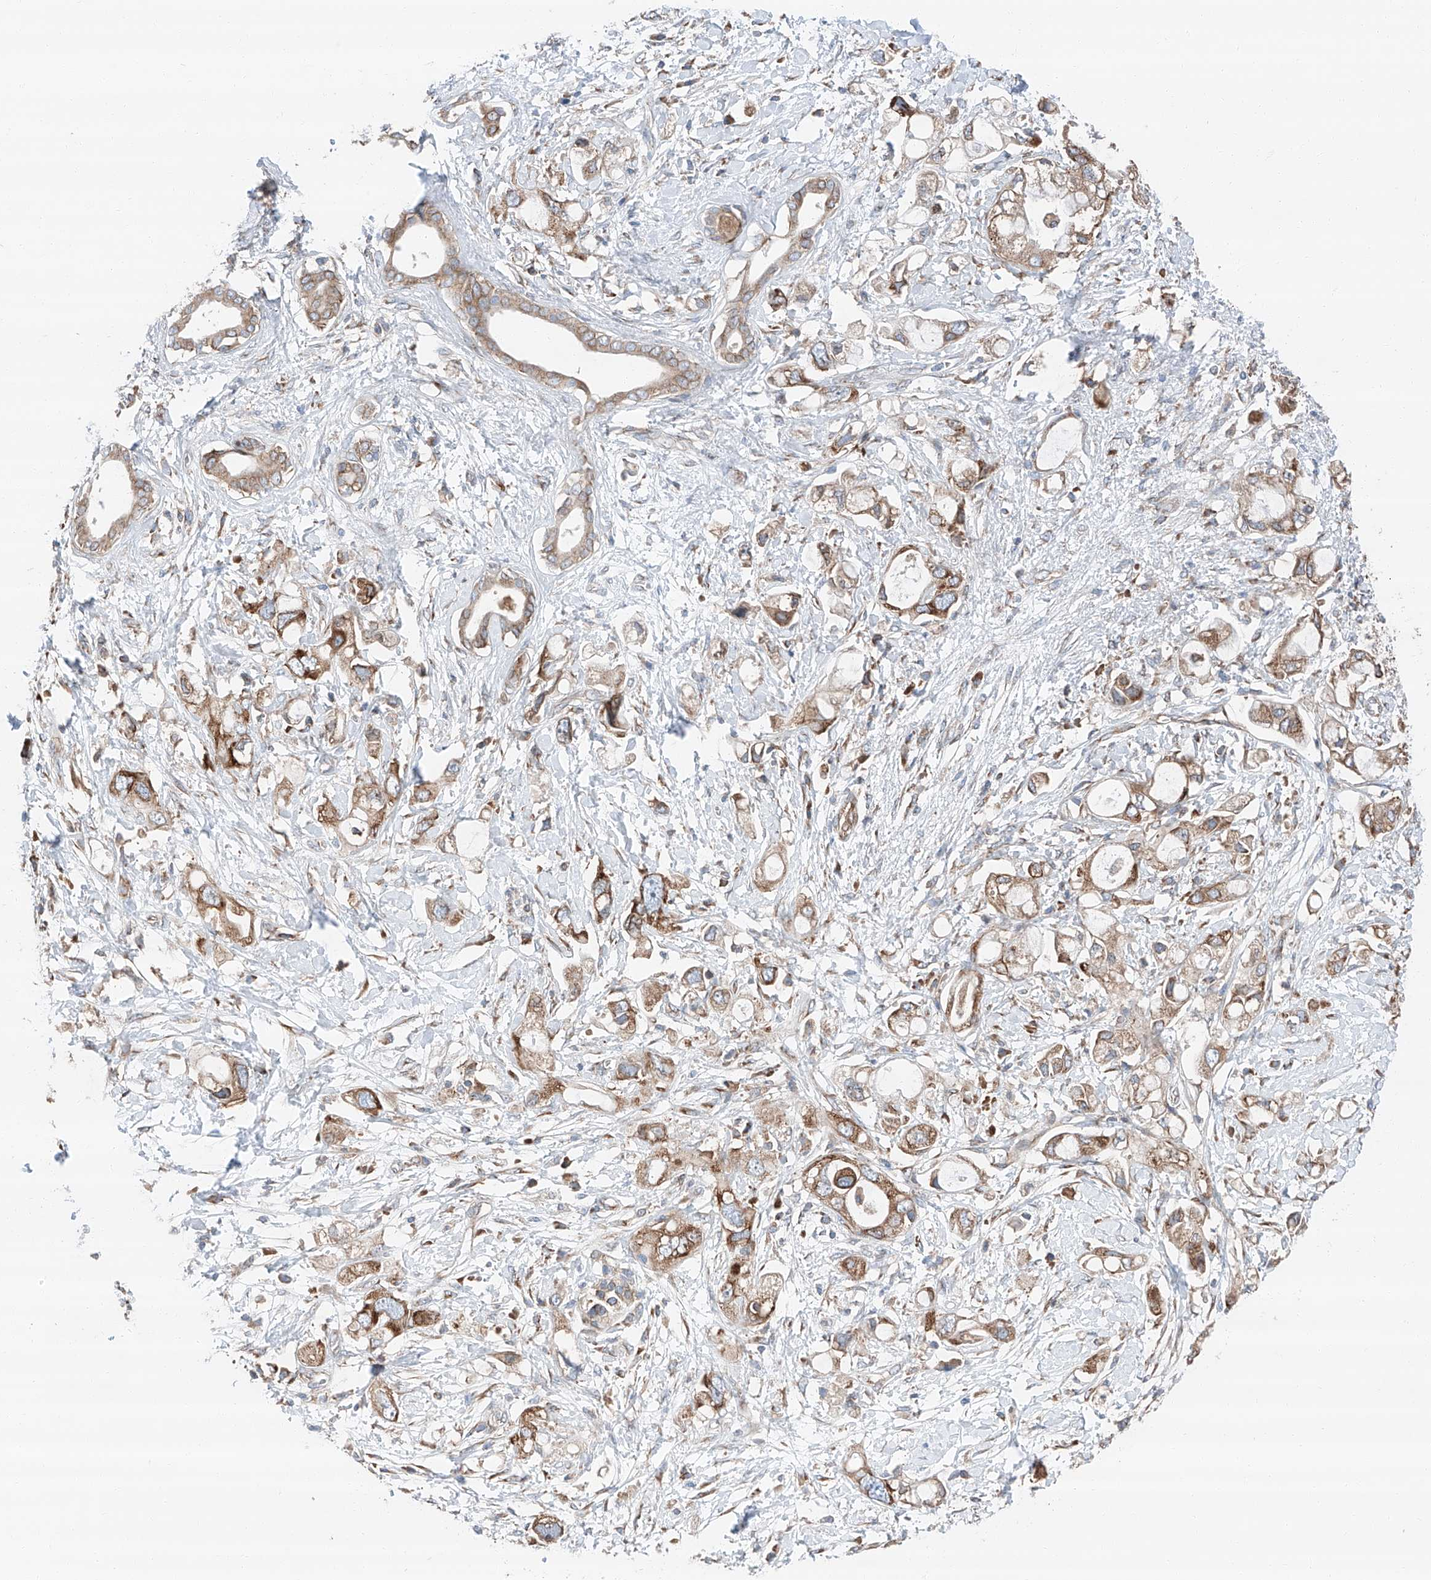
{"staining": {"intensity": "moderate", "quantity": "25%-75%", "location": "cytoplasmic/membranous"}, "tissue": "pancreatic cancer", "cell_type": "Tumor cells", "image_type": "cancer", "snomed": [{"axis": "morphology", "description": "Adenocarcinoma, NOS"}, {"axis": "topography", "description": "Pancreas"}], "caption": "A micrograph of human pancreatic cancer (adenocarcinoma) stained for a protein displays moderate cytoplasmic/membranous brown staining in tumor cells.", "gene": "ZC3H15", "patient": {"sex": "female", "age": 56}}